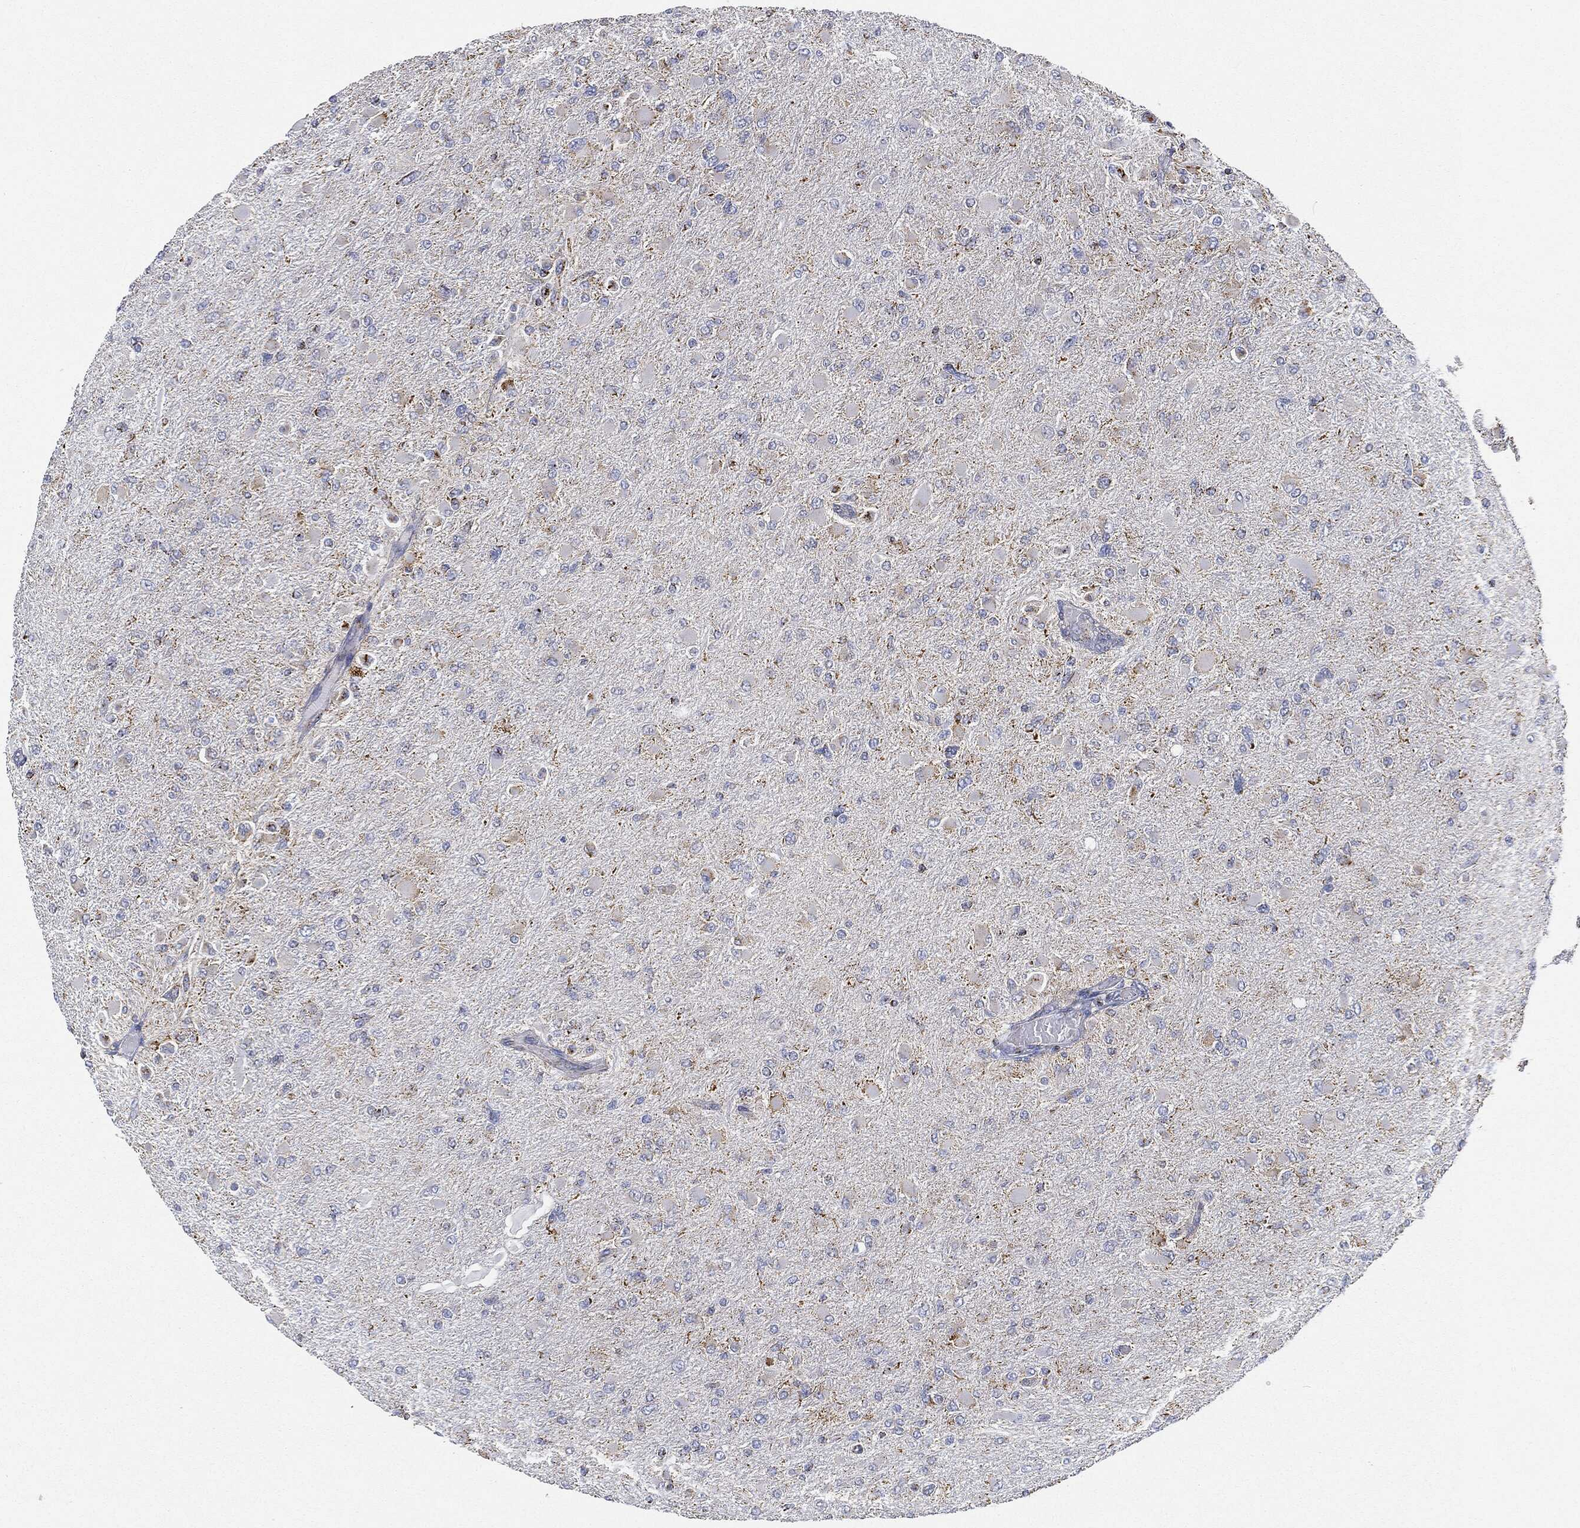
{"staining": {"intensity": "negative", "quantity": "none", "location": "none"}, "tissue": "glioma", "cell_type": "Tumor cells", "image_type": "cancer", "snomed": [{"axis": "morphology", "description": "Glioma, malignant, High grade"}, {"axis": "topography", "description": "Cerebral cortex"}], "caption": "Malignant glioma (high-grade) was stained to show a protein in brown. There is no significant positivity in tumor cells. (DAB (3,3'-diaminobenzidine) immunohistochemistry (IHC) with hematoxylin counter stain).", "gene": "CAPN15", "patient": {"sex": "female", "age": 36}}